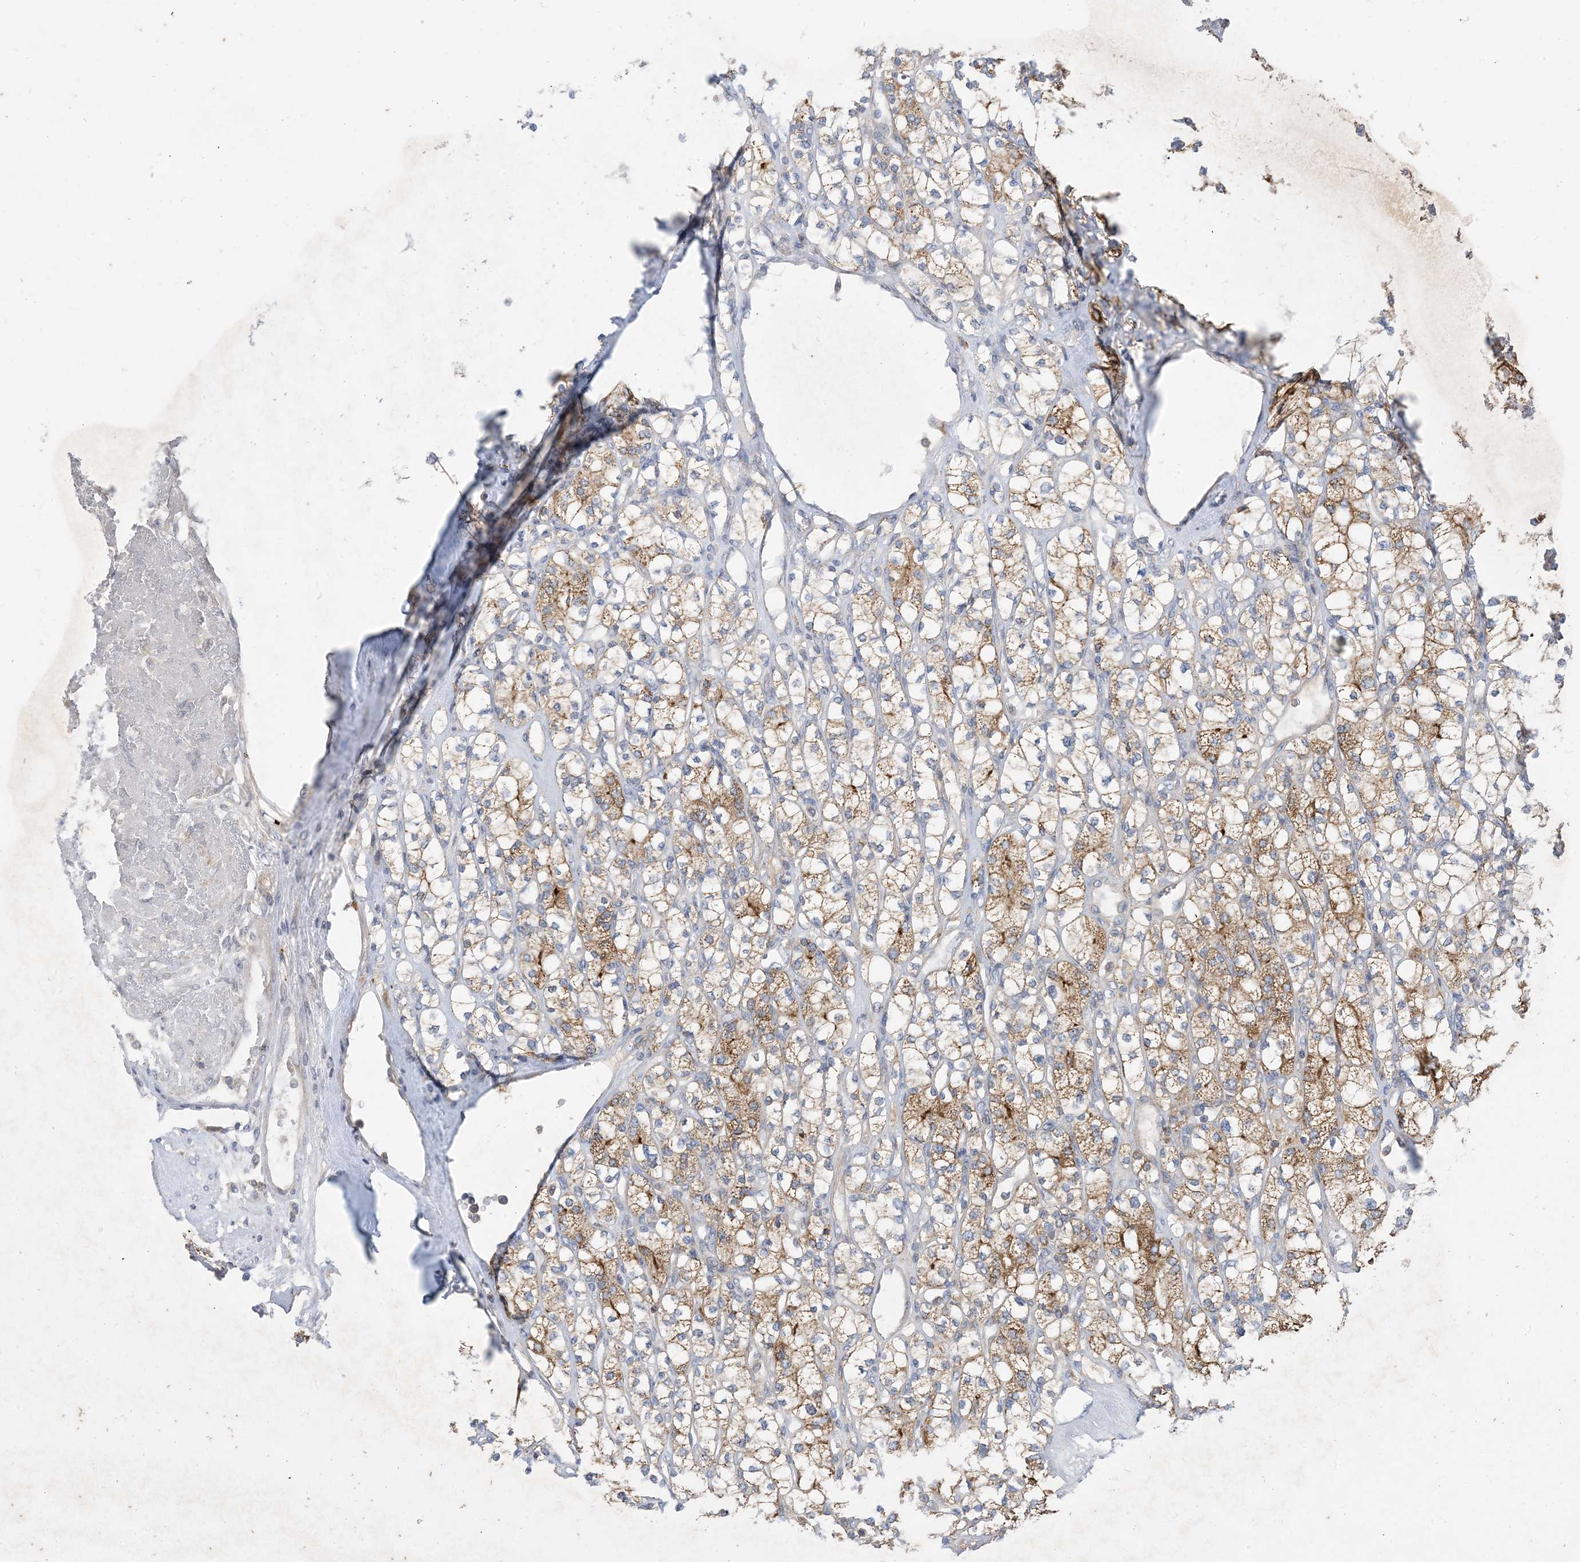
{"staining": {"intensity": "moderate", "quantity": "25%-75%", "location": "cytoplasmic/membranous"}, "tissue": "renal cancer", "cell_type": "Tumor cells", "image_type": "cancer", "snomed": [{"axis": "morphology", "description": "Adenocarcinoma, NOS"}, {"axis": "topography", "description": "Kidney"}], "caption": "Immunohistochemical staining of renal adenocarcinoma reveals medium levels of moderate cytoplasmic/membranous positivity in about 25%-75% of tumor cells. Ihc stains the protein of interest in brown and the nuclei are stained blue.", "gene": "AOC1", "patient": {"sex": "male", "age": 77}}